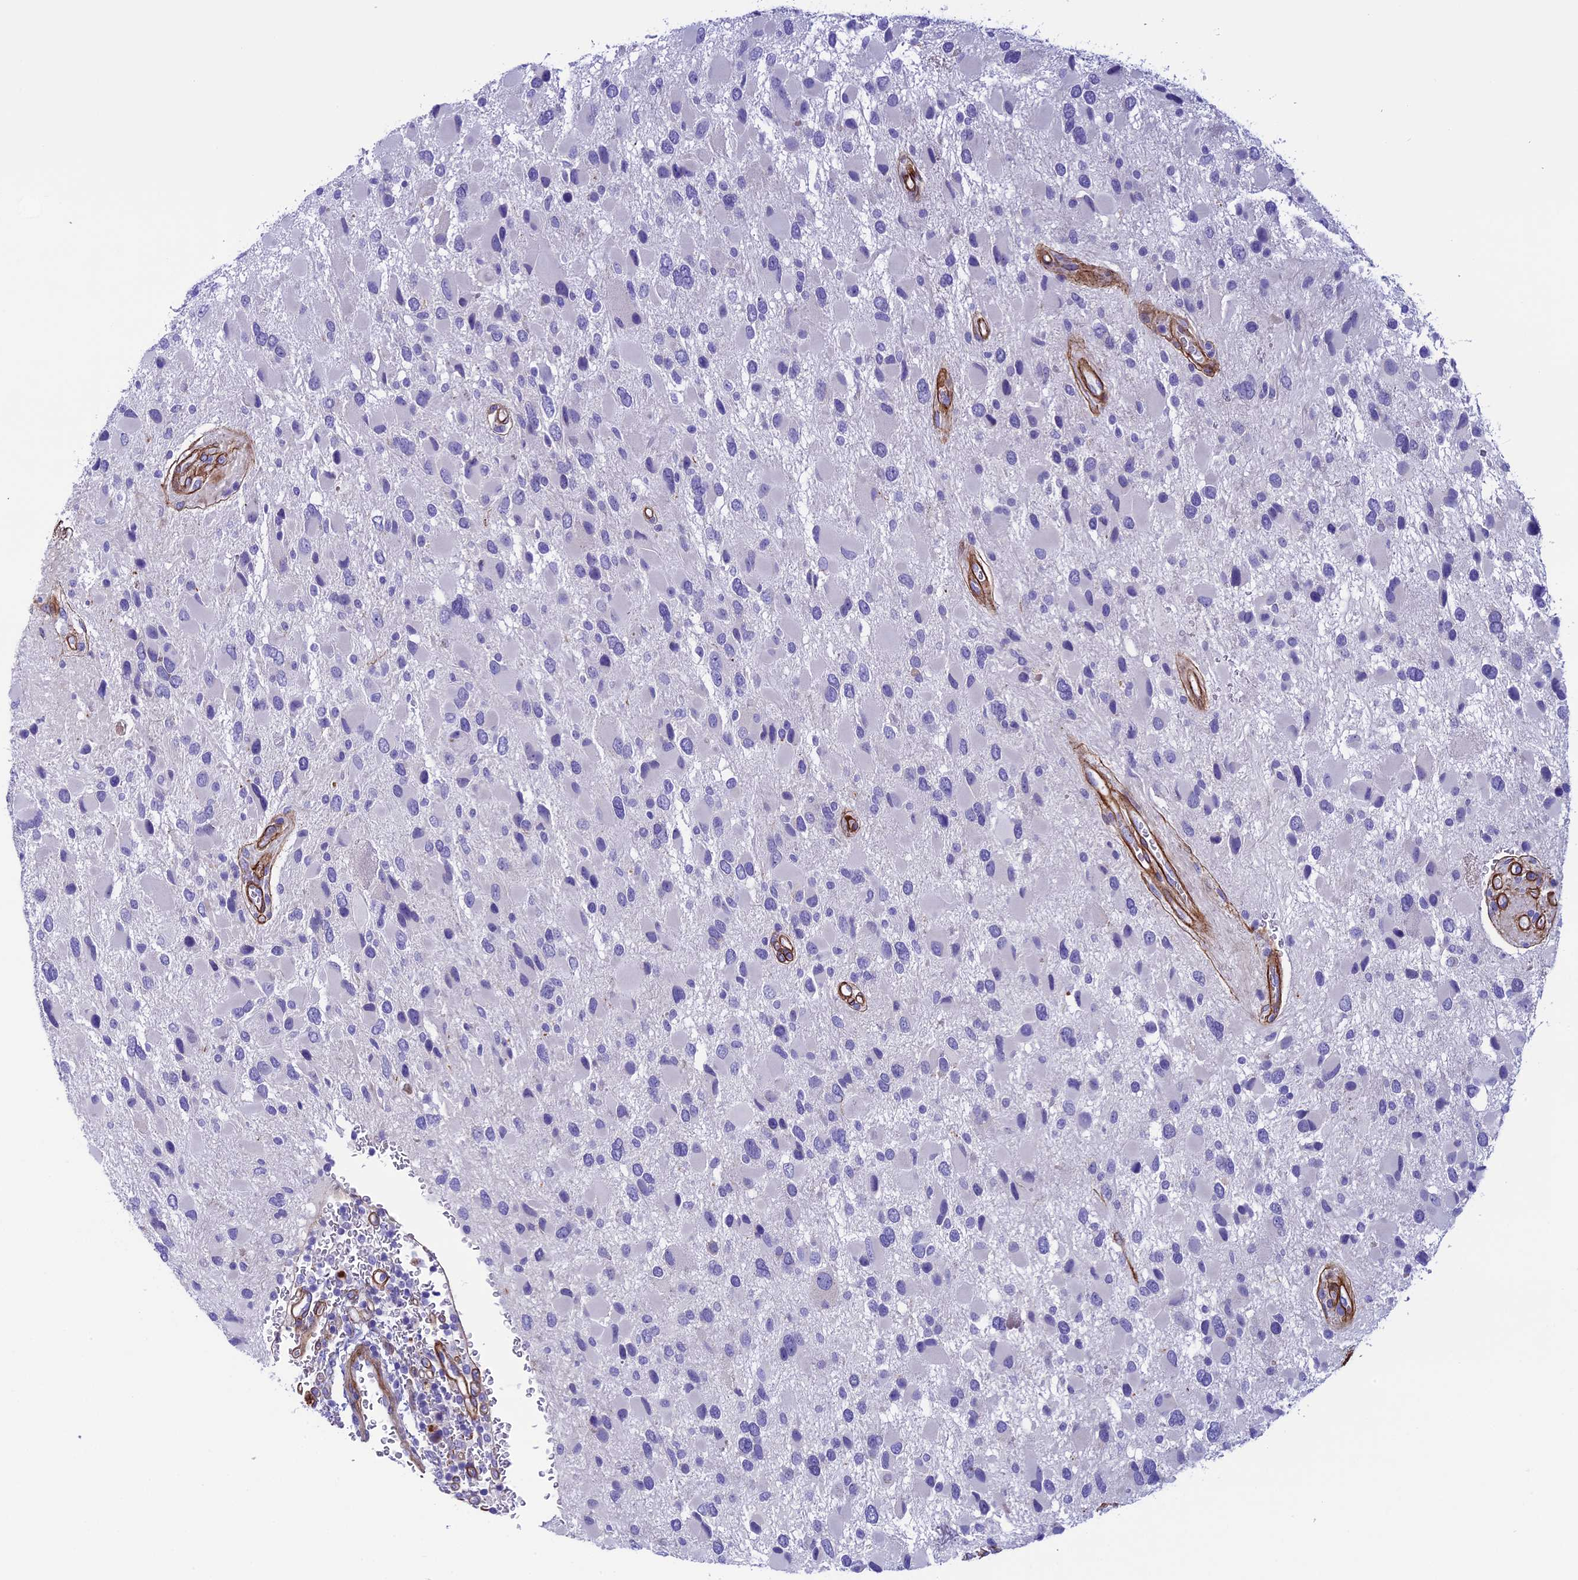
{"staining": {"intensity": "negative", "quantity": "none", "location": "none"}, "tissue": "glioma", "cell_type": "Tumor cells", "image_type": "cancer", "snomed": [{"axis": "morphology", "description": "Glioma, malignant, High grade"}, {"axis": "topography", "description": "Brain"}], "caption": "Image shows no protein staining in tumor cells of high-grade glioma (malignant) tissue. (Brightfield microscopy of DAB IHC at high magnification).", "gene": "LOXL1", "patient": {"sex": "male", "age": 53}}